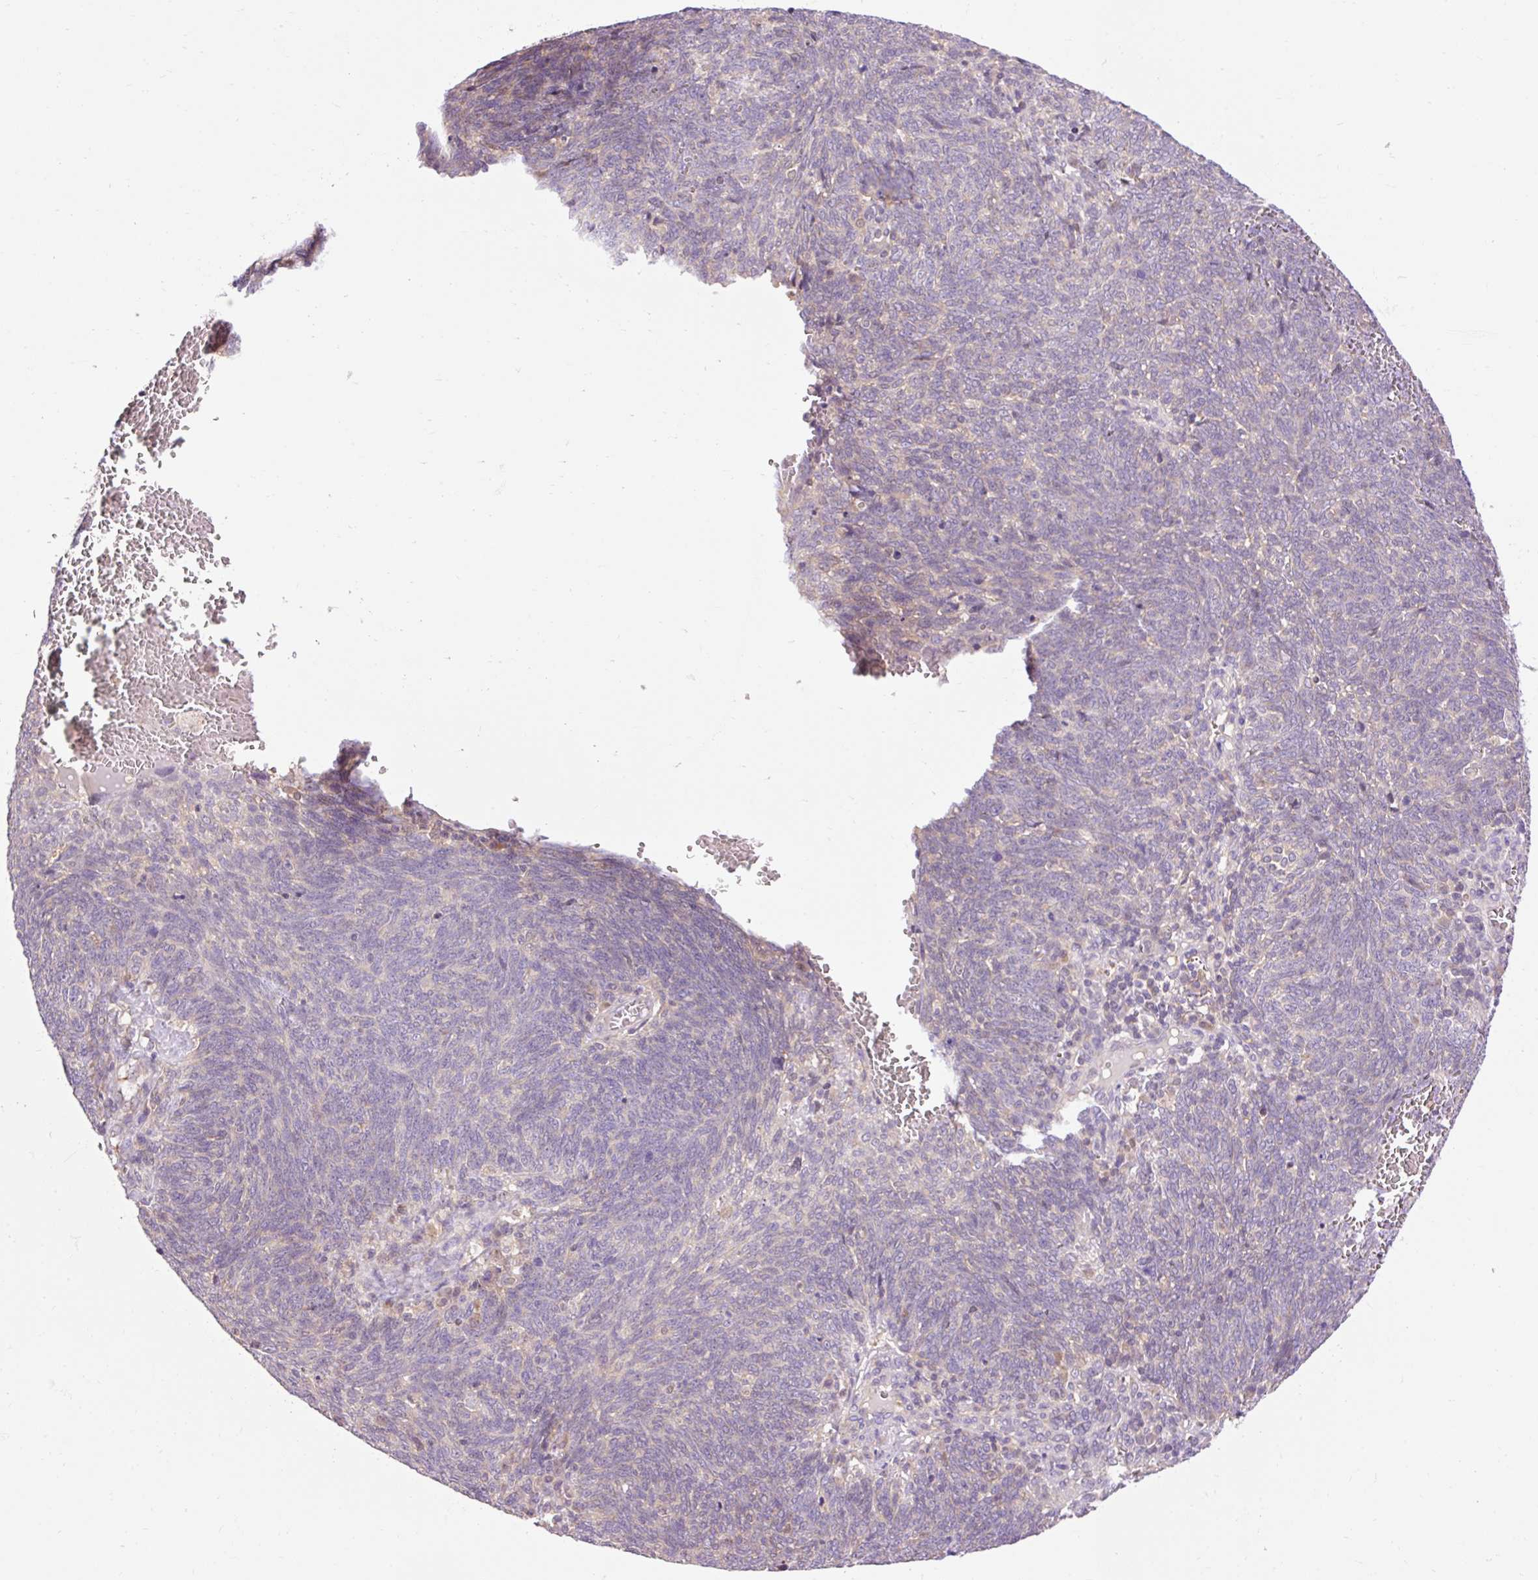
{"staining": {"intensity": "negative", "quantity": "none", "location": "none"}, "tissue": "lung cancer", "cell_type": "Tumor cells", "image_type": "cancer", "snomed": [{"axis": "morphology", "description": "Squamous cell carcinoma, NOS"}, {"axis": "topography", "description": "Lung"}], "caption": "The histopathology image reveals no staining of tumor cells in squamous cell carcinoma (lung). Nuclei are stained in blue.", "gene": "IMMT", "patient": {"sex": "female", "age": 72}}